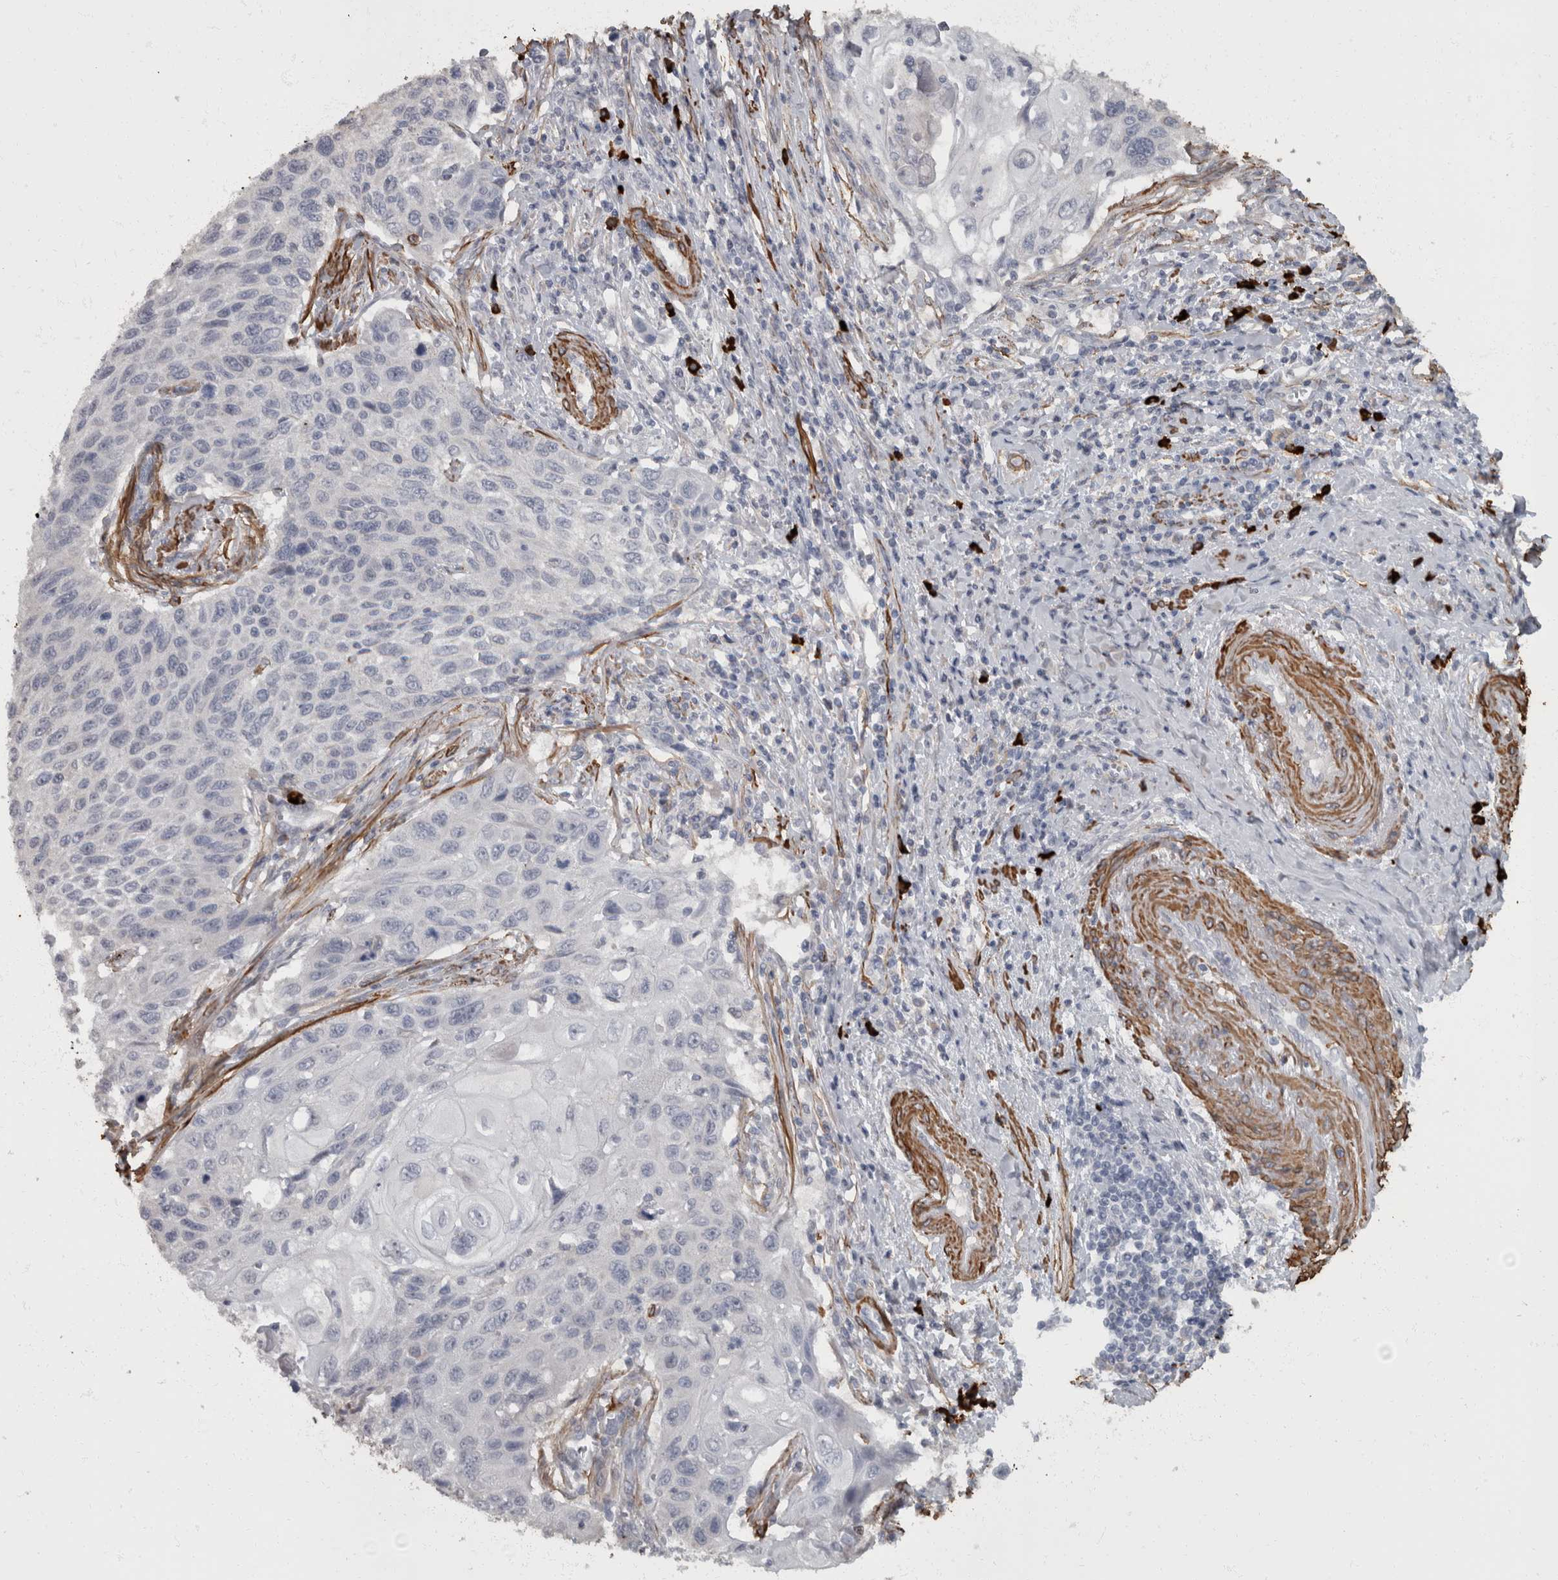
{"staining": {"intensity": "negative", "quantity": "none", "location": "none"}, "tissue": "cervical cancer", "cell_type": "Tumor cells", "image_type": "cancer", "snomed": [{"axis": "morphology", "description": "Squamous cell carcinoma, NOS"}, {"axis": "topography", "description": "Cervix"}], "caption": "Tumor cells show no significant staining in cervical cancer (squamous cell carcinoma).", "gene": "MASTL", "patient": {"sex": "female", "age": 70}}